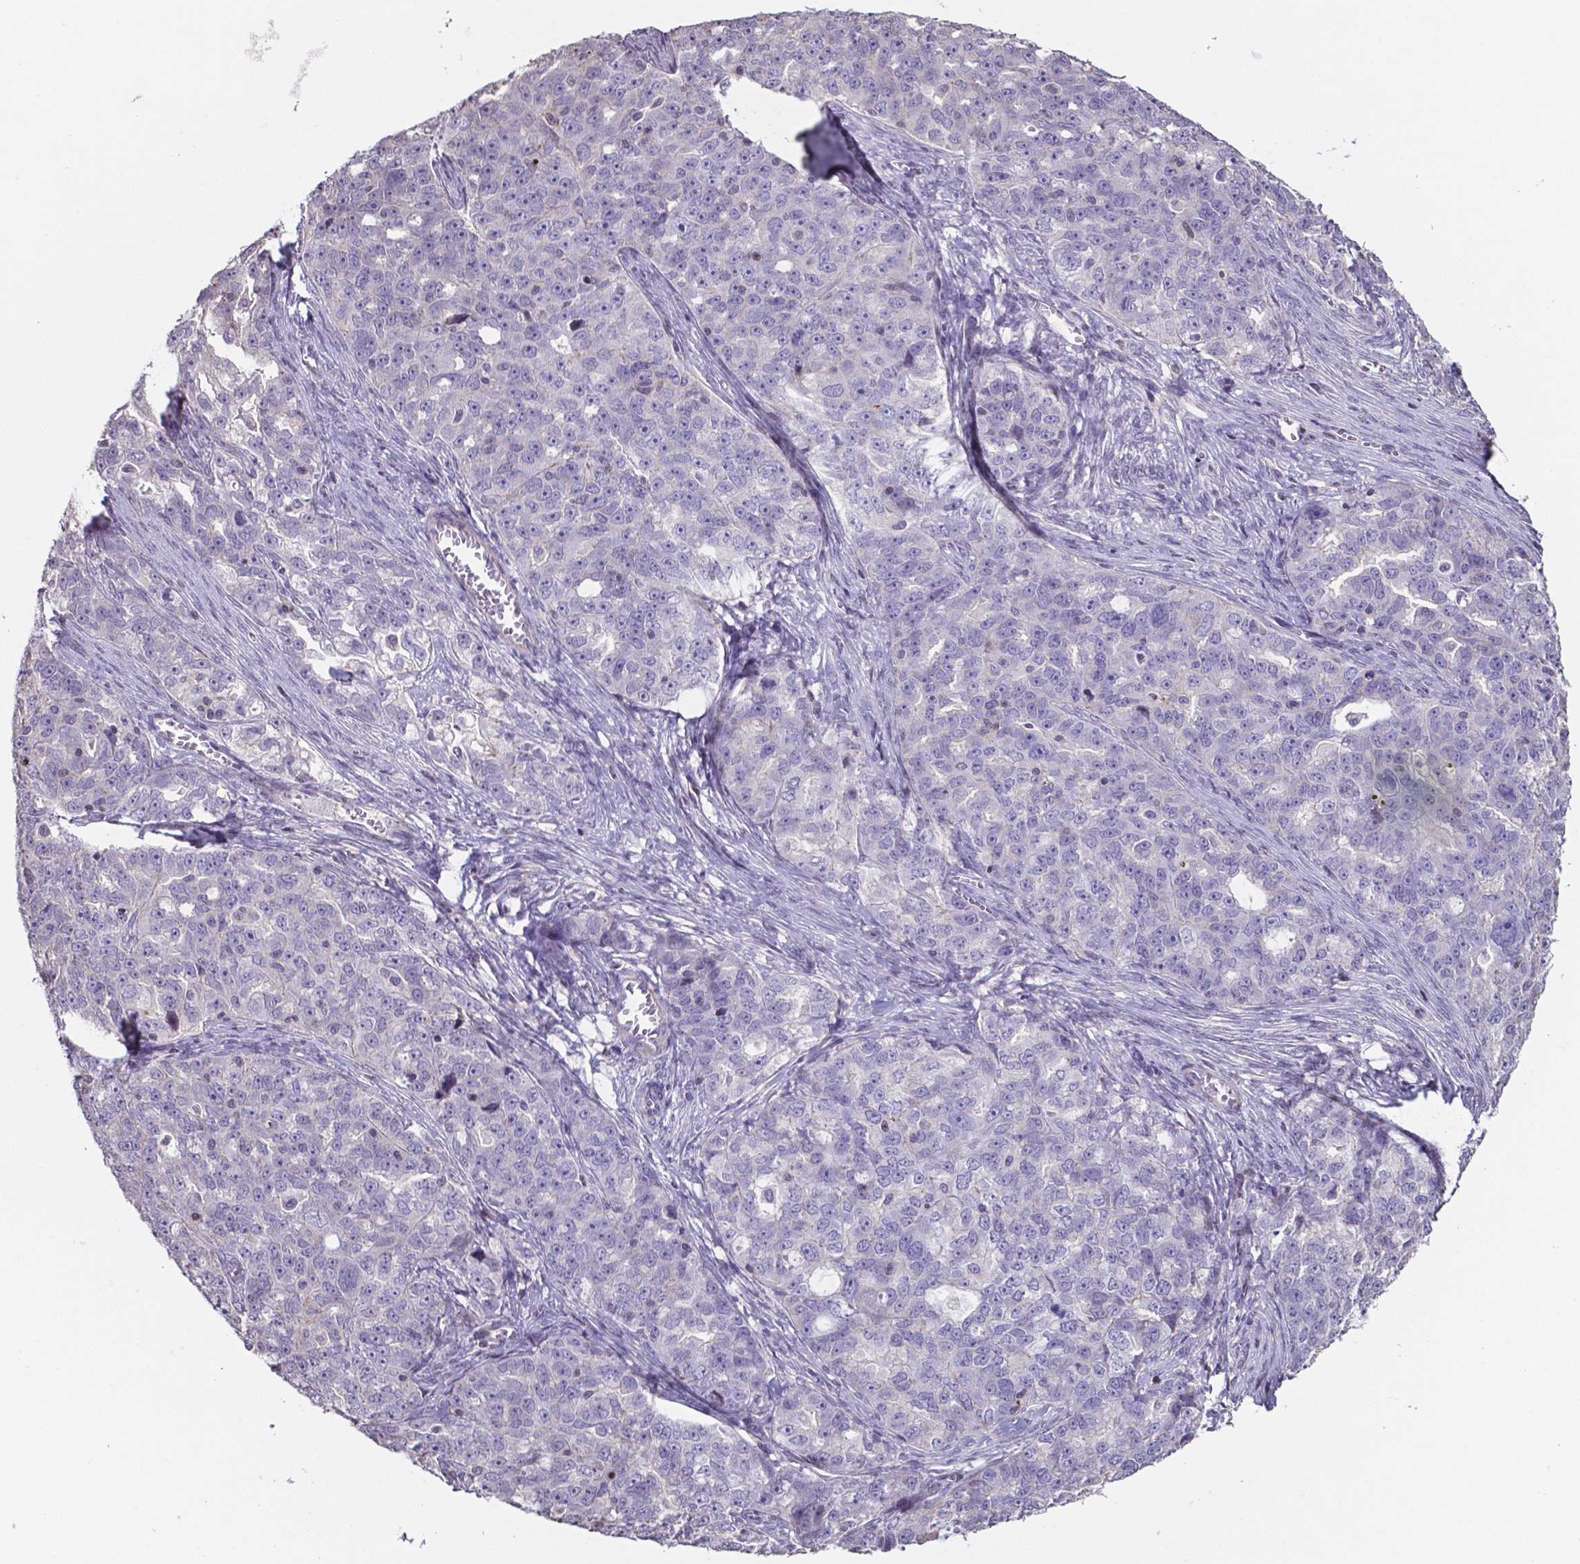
{"staining": {"intensity": "negative", "quantity": "none", "location": "none"}, "tissue": "ovarian cancer", "cell_type": "Tumor cells", "image_type": "cancer", "snomed": [{"axis": "morphology", "description": "Cystadenocarcinoma, serous, NOS"}, {"axis": "topography", "description": "Ovary"}], "caption": "Immunohistochemistry (IHC) micrograph of human ovarian serous cystadenocarcinoma stained for a protein (brown), which reveals no positivity in tumor cells.", "gene": "MLC1", "patient": {"sex": "female", "age": 51}}